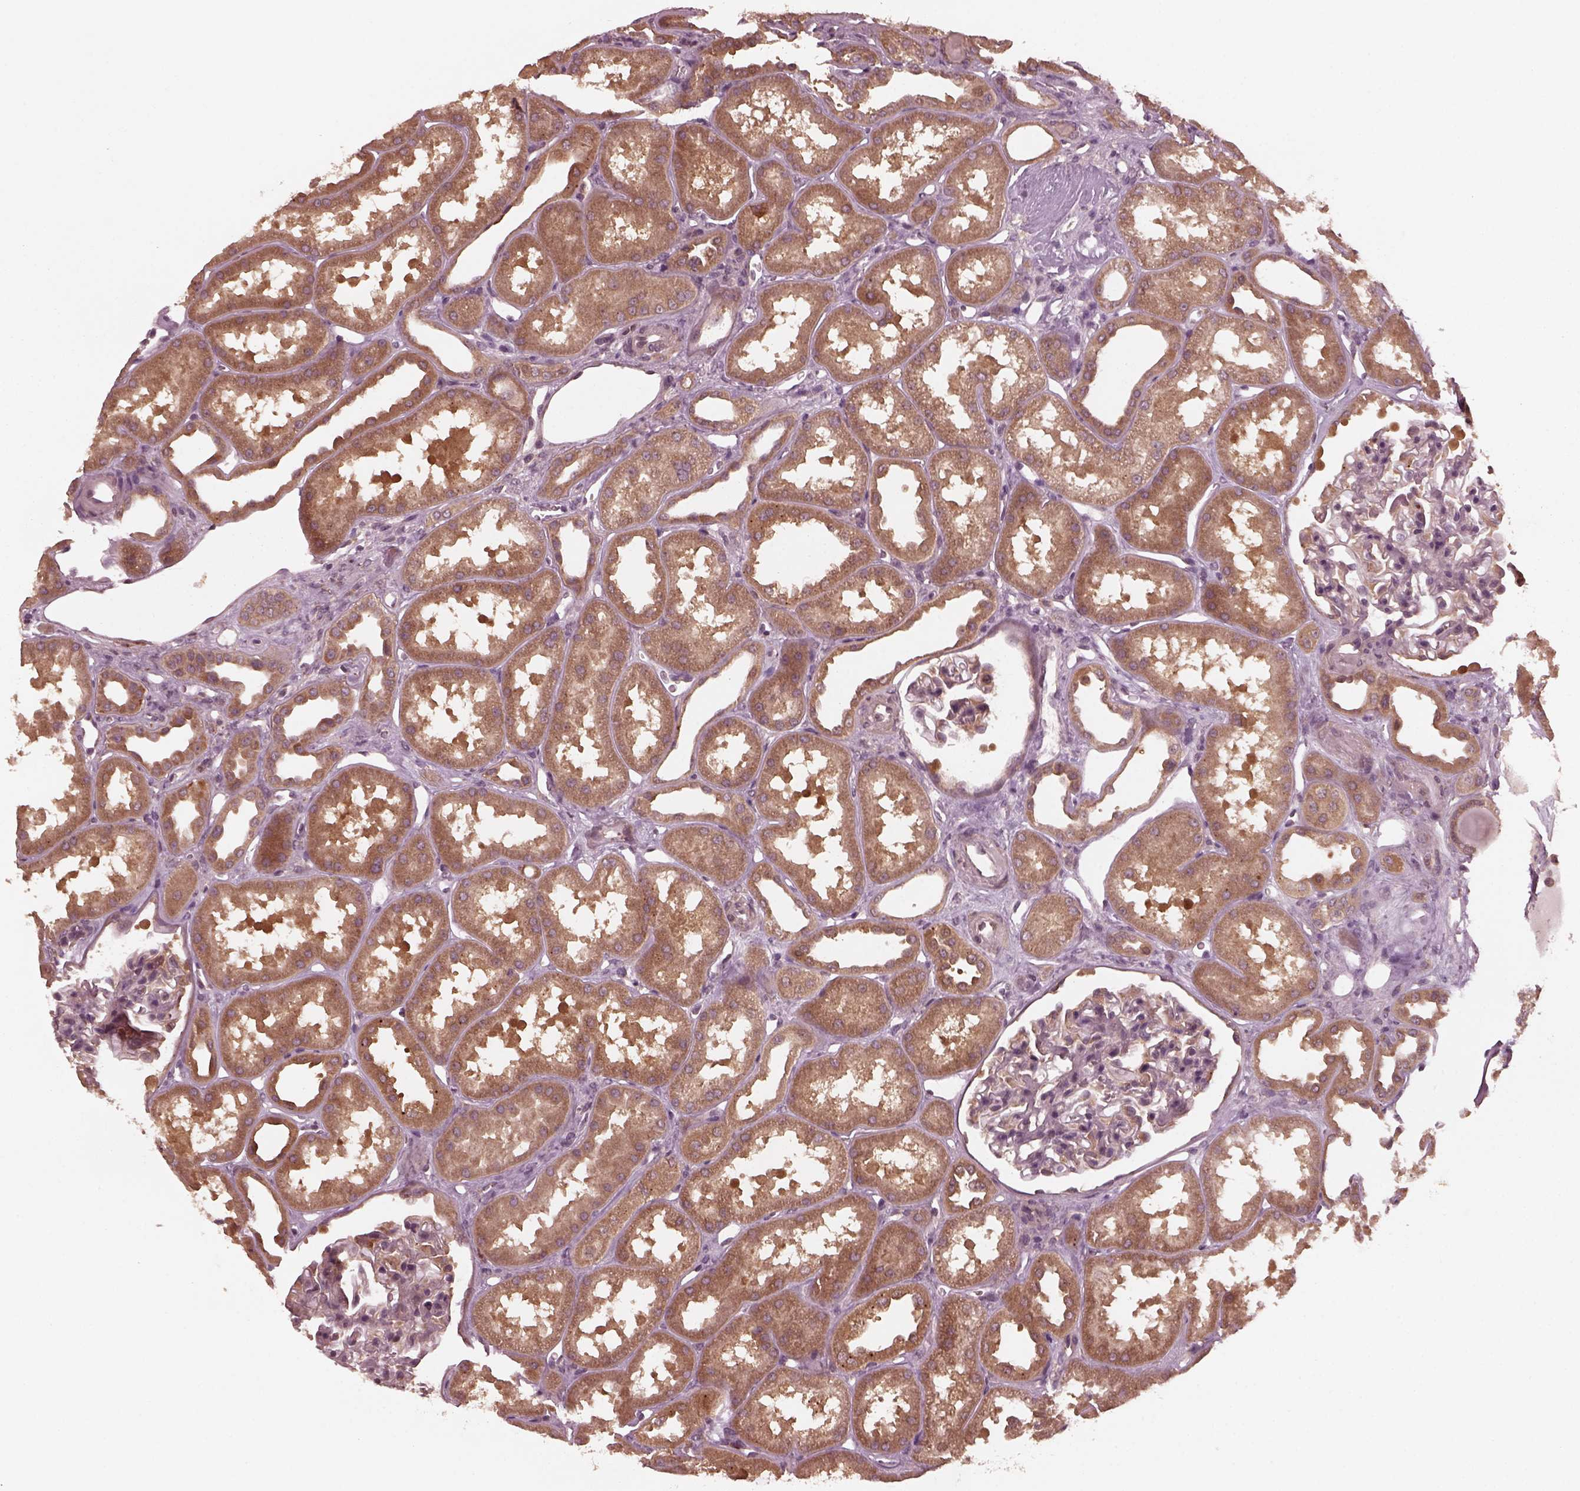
{"staining": {"intensity": "weak", "quantity": "<25%", "location": "cytoplasmic/membranous"}, "tissue": "kidney", "cell_type": "Cells in glomeruli", "image_type": "normal", "snomed": [{"axis": "morphology", "description": "Normal tissue, NOS"}, {"axis": "topography", "description": "Kidney"}], "caption": "A high-resolution photomicrograph shows IHC staining of unremarkable kidney, which reveals no significant expression in cells in glomeruli.", "gene": "FAF2", "patient": {"sex": "male", "age": 61}}